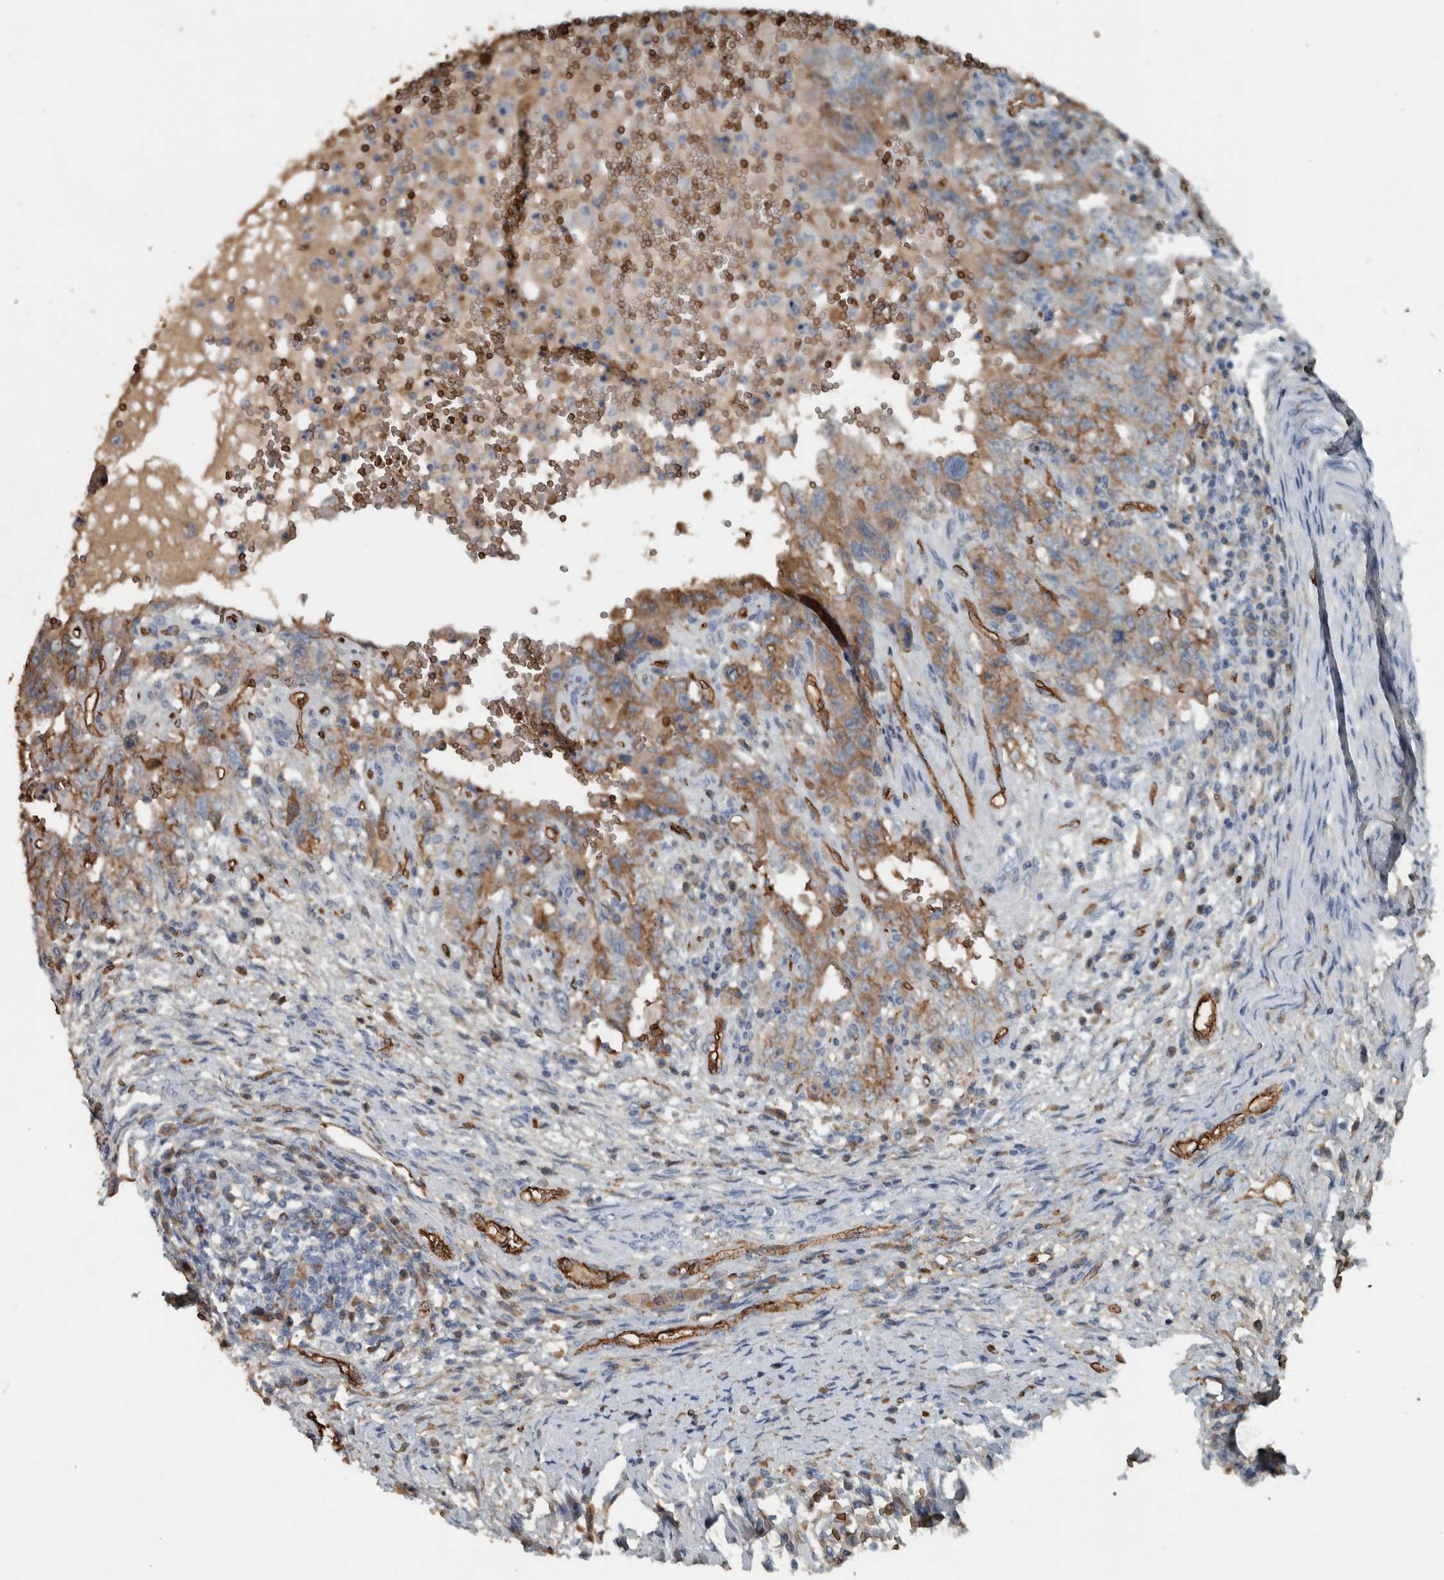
{"staining": {"intensity": "moderate", "quantity": "25%-75%", "location": "cytoplasmic/membranous"}, "tissue": "testis cancer", "cell_type": "Tumor cells", "image_type": "cancer", "snomed": [{"axis": "morphology", "description": "Carcinoma, Embryonal, NOS"}, {"axis": "topography", "description": "Testis"}], "caption": "Immunohistochemical staining of human testis cancer shows medium levels of moderate cytoplasmic/membranous positivity in about 25%-75% of tumor cells.", "gene": "LBP", "patient": {"sex": "male", "age": 26}}